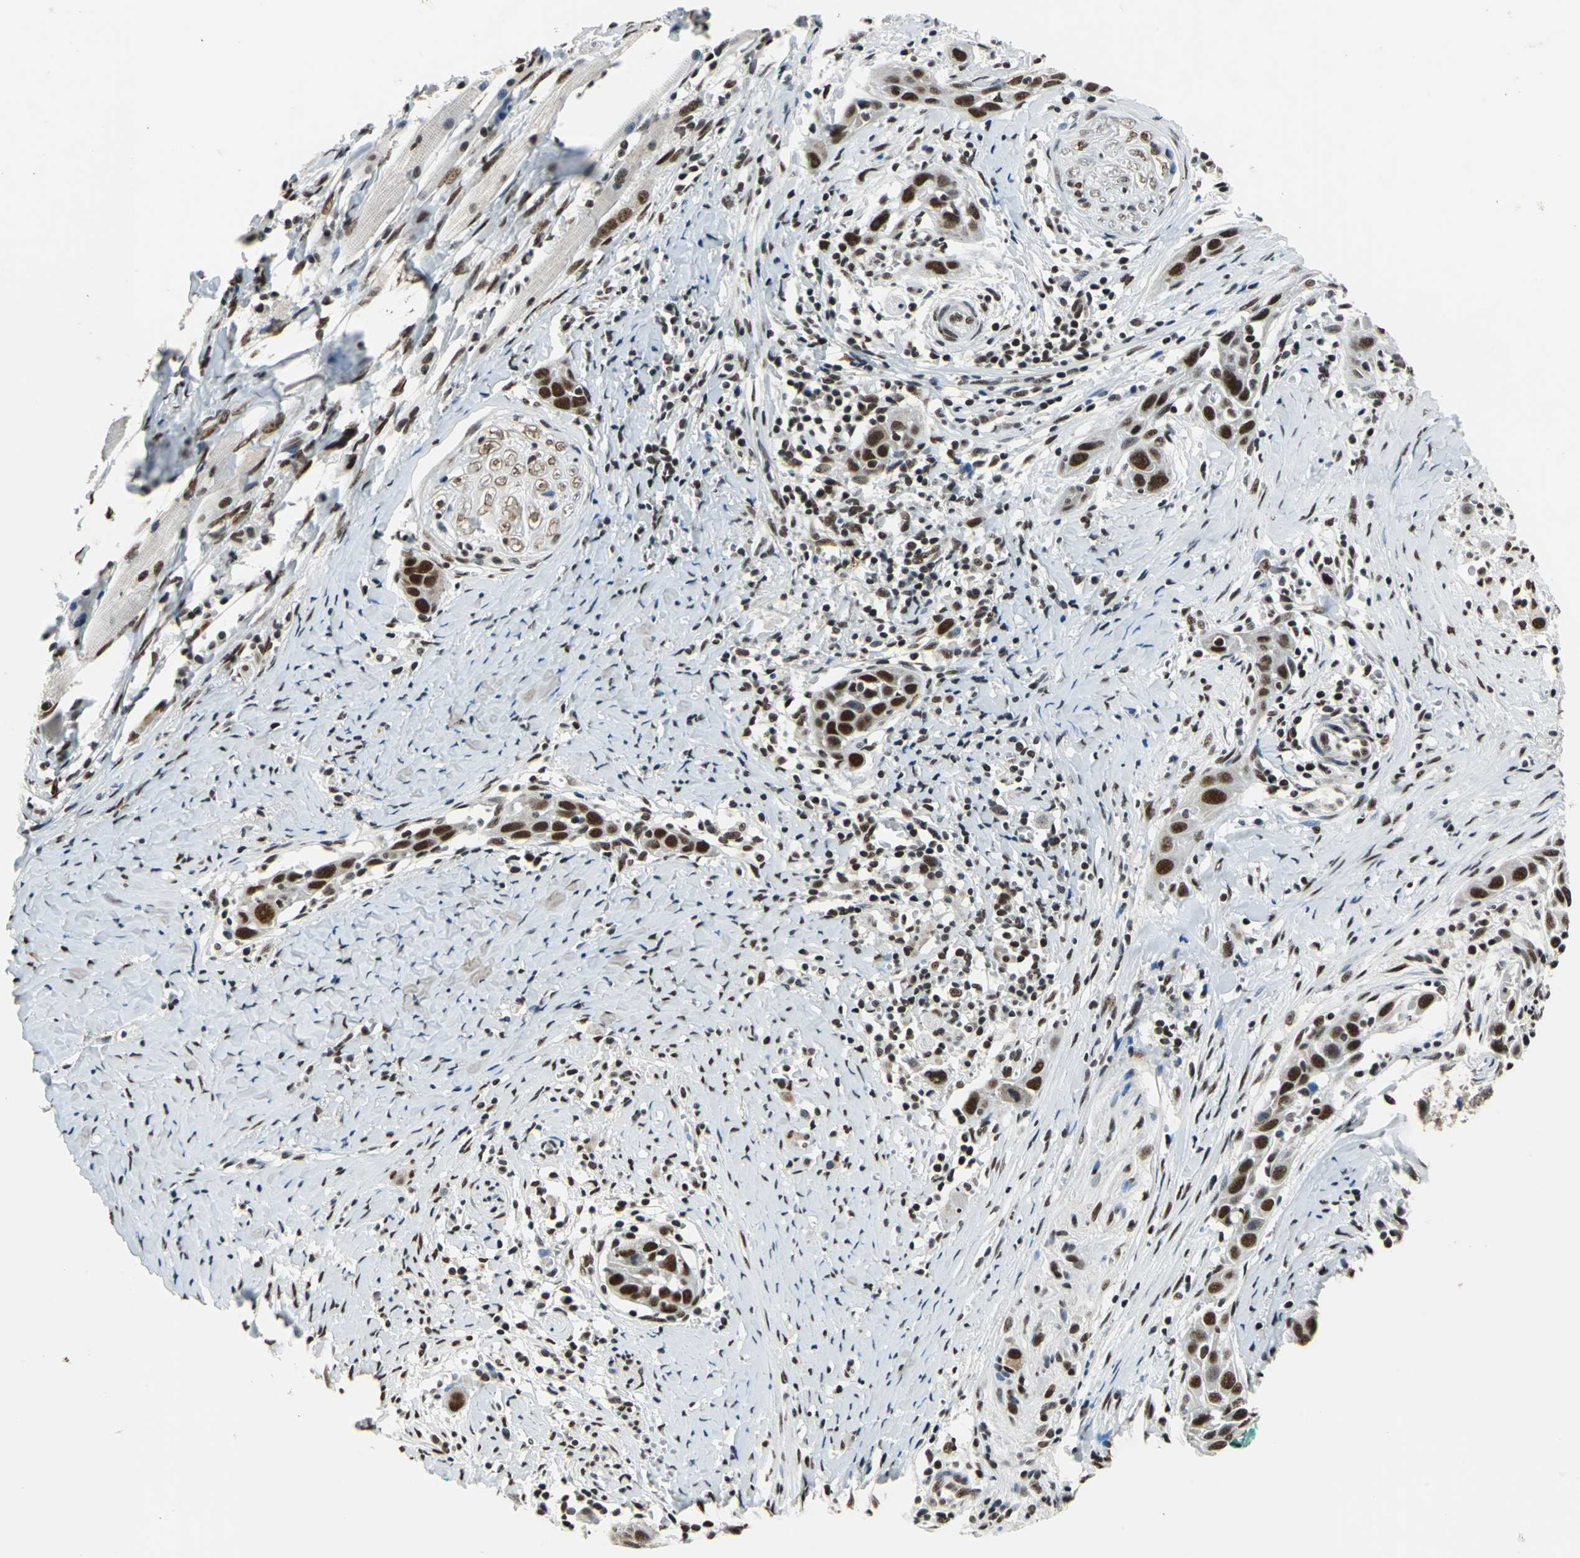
{"staining": {"intensity": "strong", "quantity": ">75%", "location": "nuclear"}, "tissue": "head and neck cancer", "cell_type": "Tumor cells", "image_type": "cancer", "snomed": [{"axis": "morphology", "description": "Normal tissue, NOS"}, {"axis": "morphology", "description": "Squamous cell carcinoma, NOS"}, {"axis": "topography", "description": "Oral tissue"}, {"axis": "topography", "description": "Head-Neck"}], "caption": "High-magnification brightfield microscopy of squamous cell carcinoma (head and neck) stained with DAB (brown) and counterstained with hematoxylin (blue). tumor cells exhibit strong nuclear positivity is appreciated in about>75% of cells.", "gene": "BCLAF1", "patient": {"sex": "female", "age": 50}}